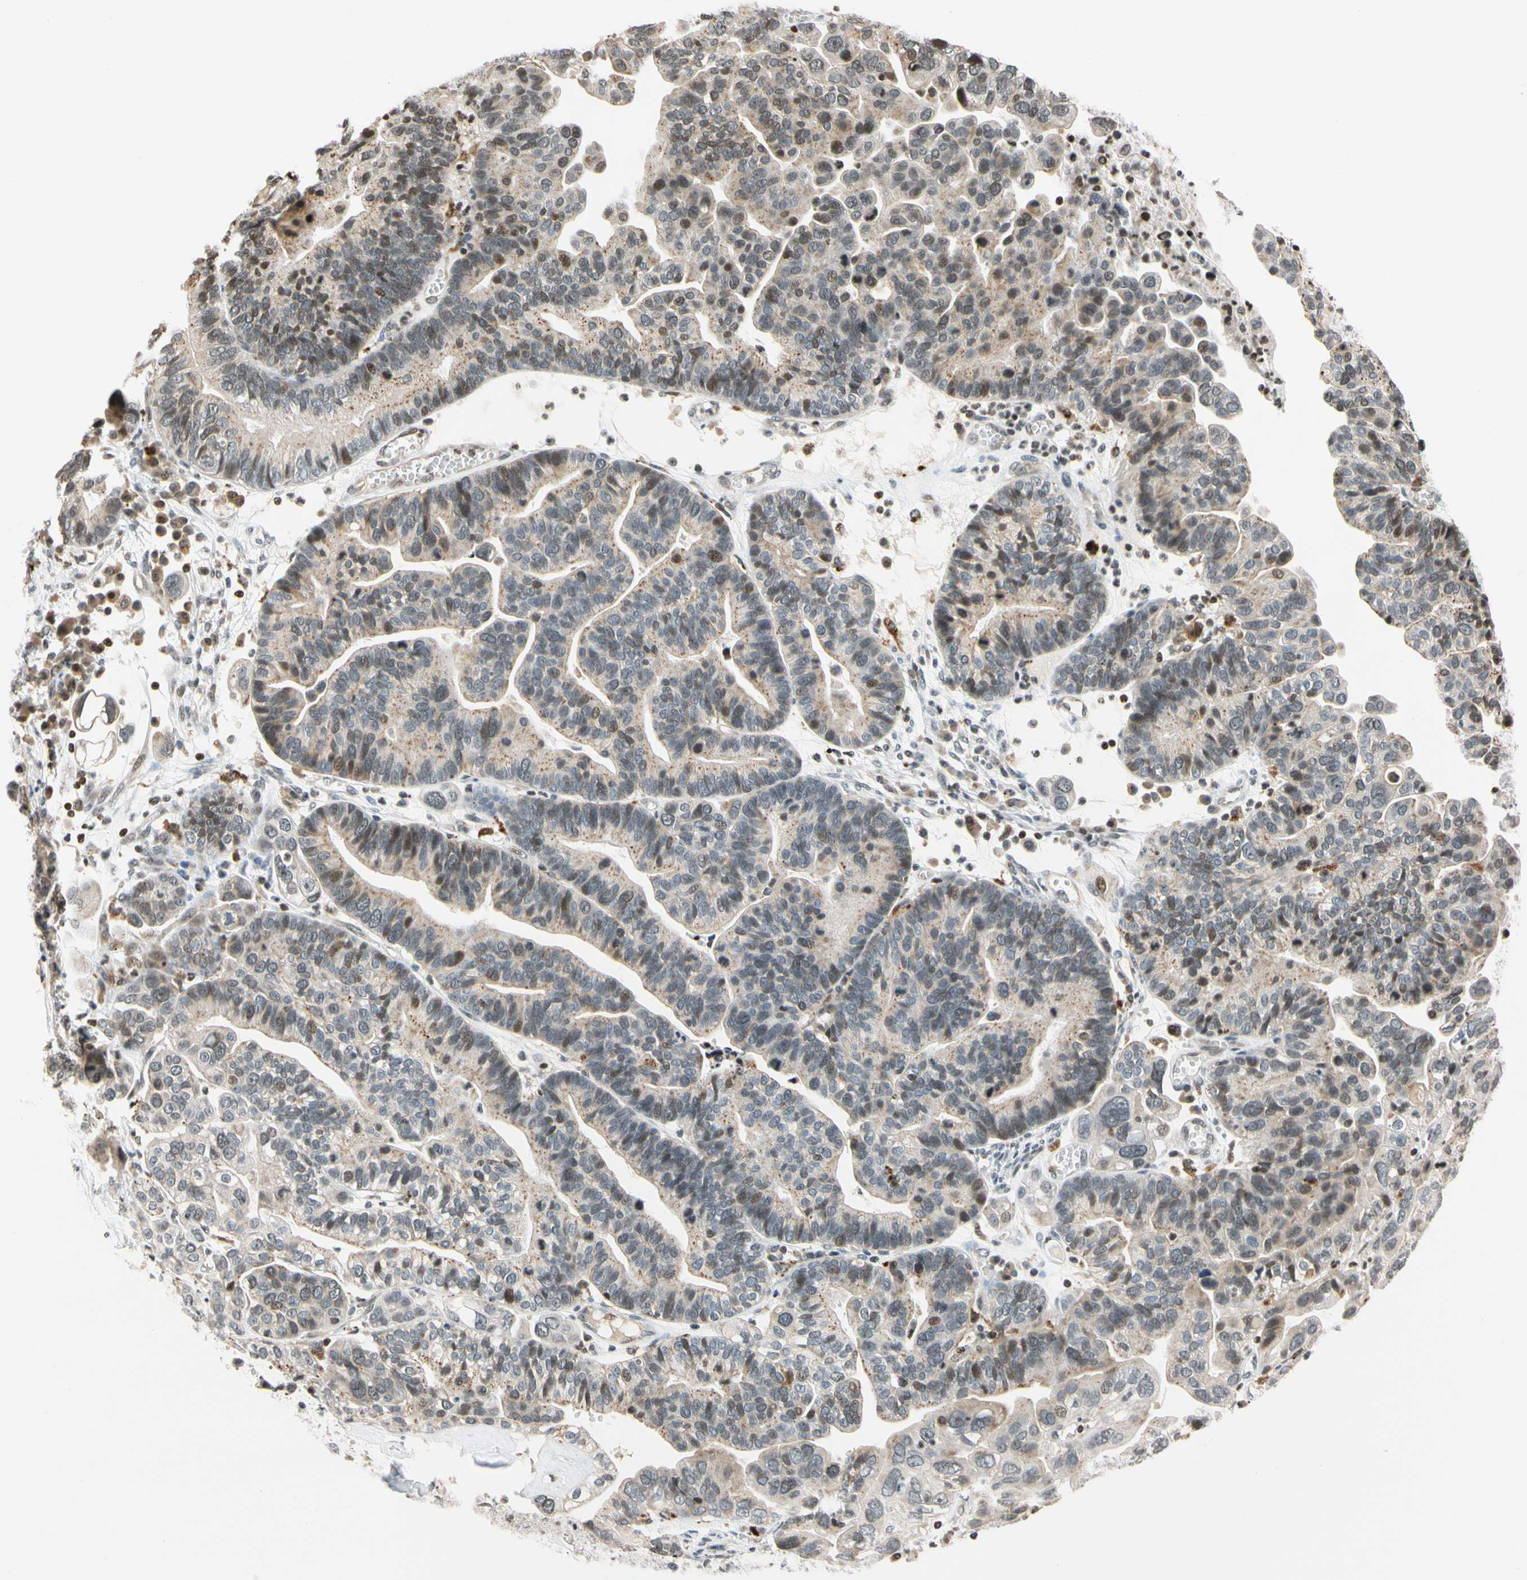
{"staining": {"intensity": "weak", "quantity": "25%-75%", "location": "cytoplasmic/membranous,nuclear"}, "tissue": "ovarian cancer", "cell_type": "Tumor cells", "image_type": "cancer", "snomed": [{"axis": "morphology", "description": "Cystadenocarcinoma, serous, NOS"}, {"axis": "topography", "description": "Ovary"}], "caption": "Ovarian cancer stained with a protein marker demonstrates weak staining in tumor cells.", "gene": "CDK7", "patient": {"sex": "female", "age": 56}}